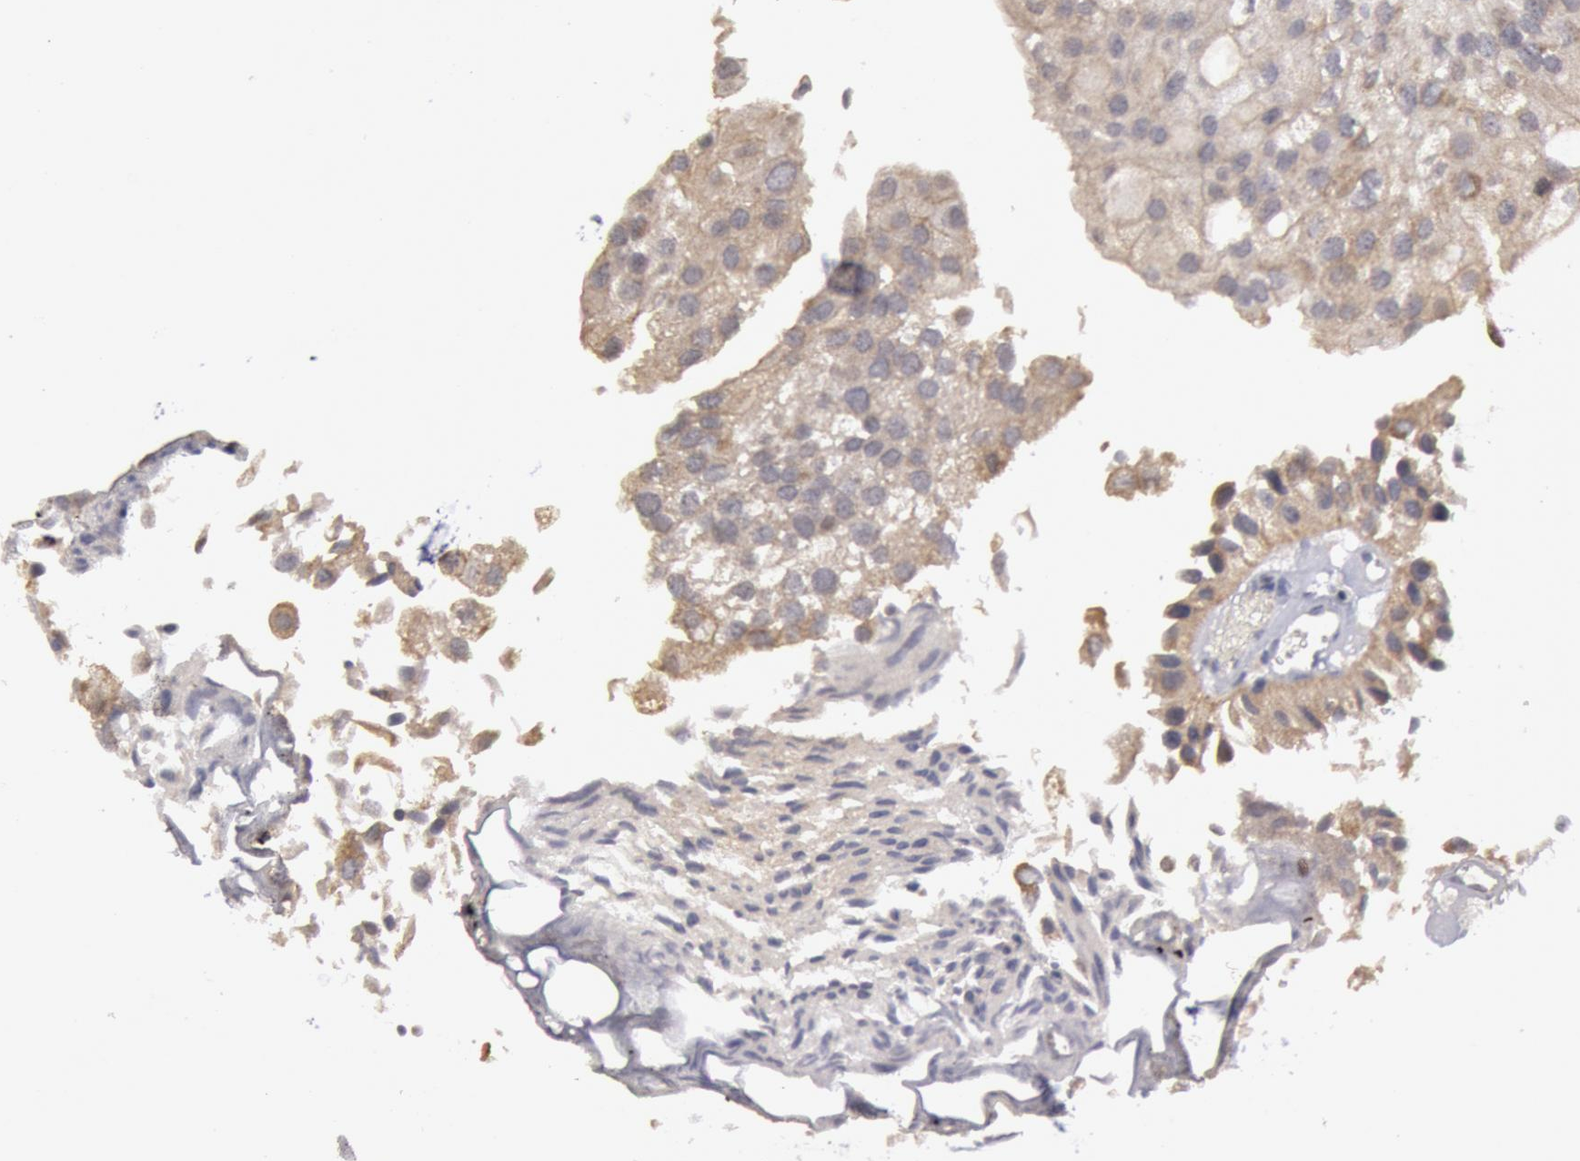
{"staining": {"intensity": "moderate", "quantity": ">75%", "location": "cytoplasmic/membranous"}, "tissue": "urothelial cancer", "cell_type": "Tumor cells", "image_type": "cancer", "snomed": [{"axis": "morphology", "description": "Urothelial carcinoma, Low grade"}, {"axis": "topography", "description": "Urinary bladder"}], "caption": "Human low-grade urothelial carcinoma stained with a protein marker demonstrates moderate staining in tumor cells.", "gene": "JOSD1", "patient": {"sex": "female", "age": 89}}